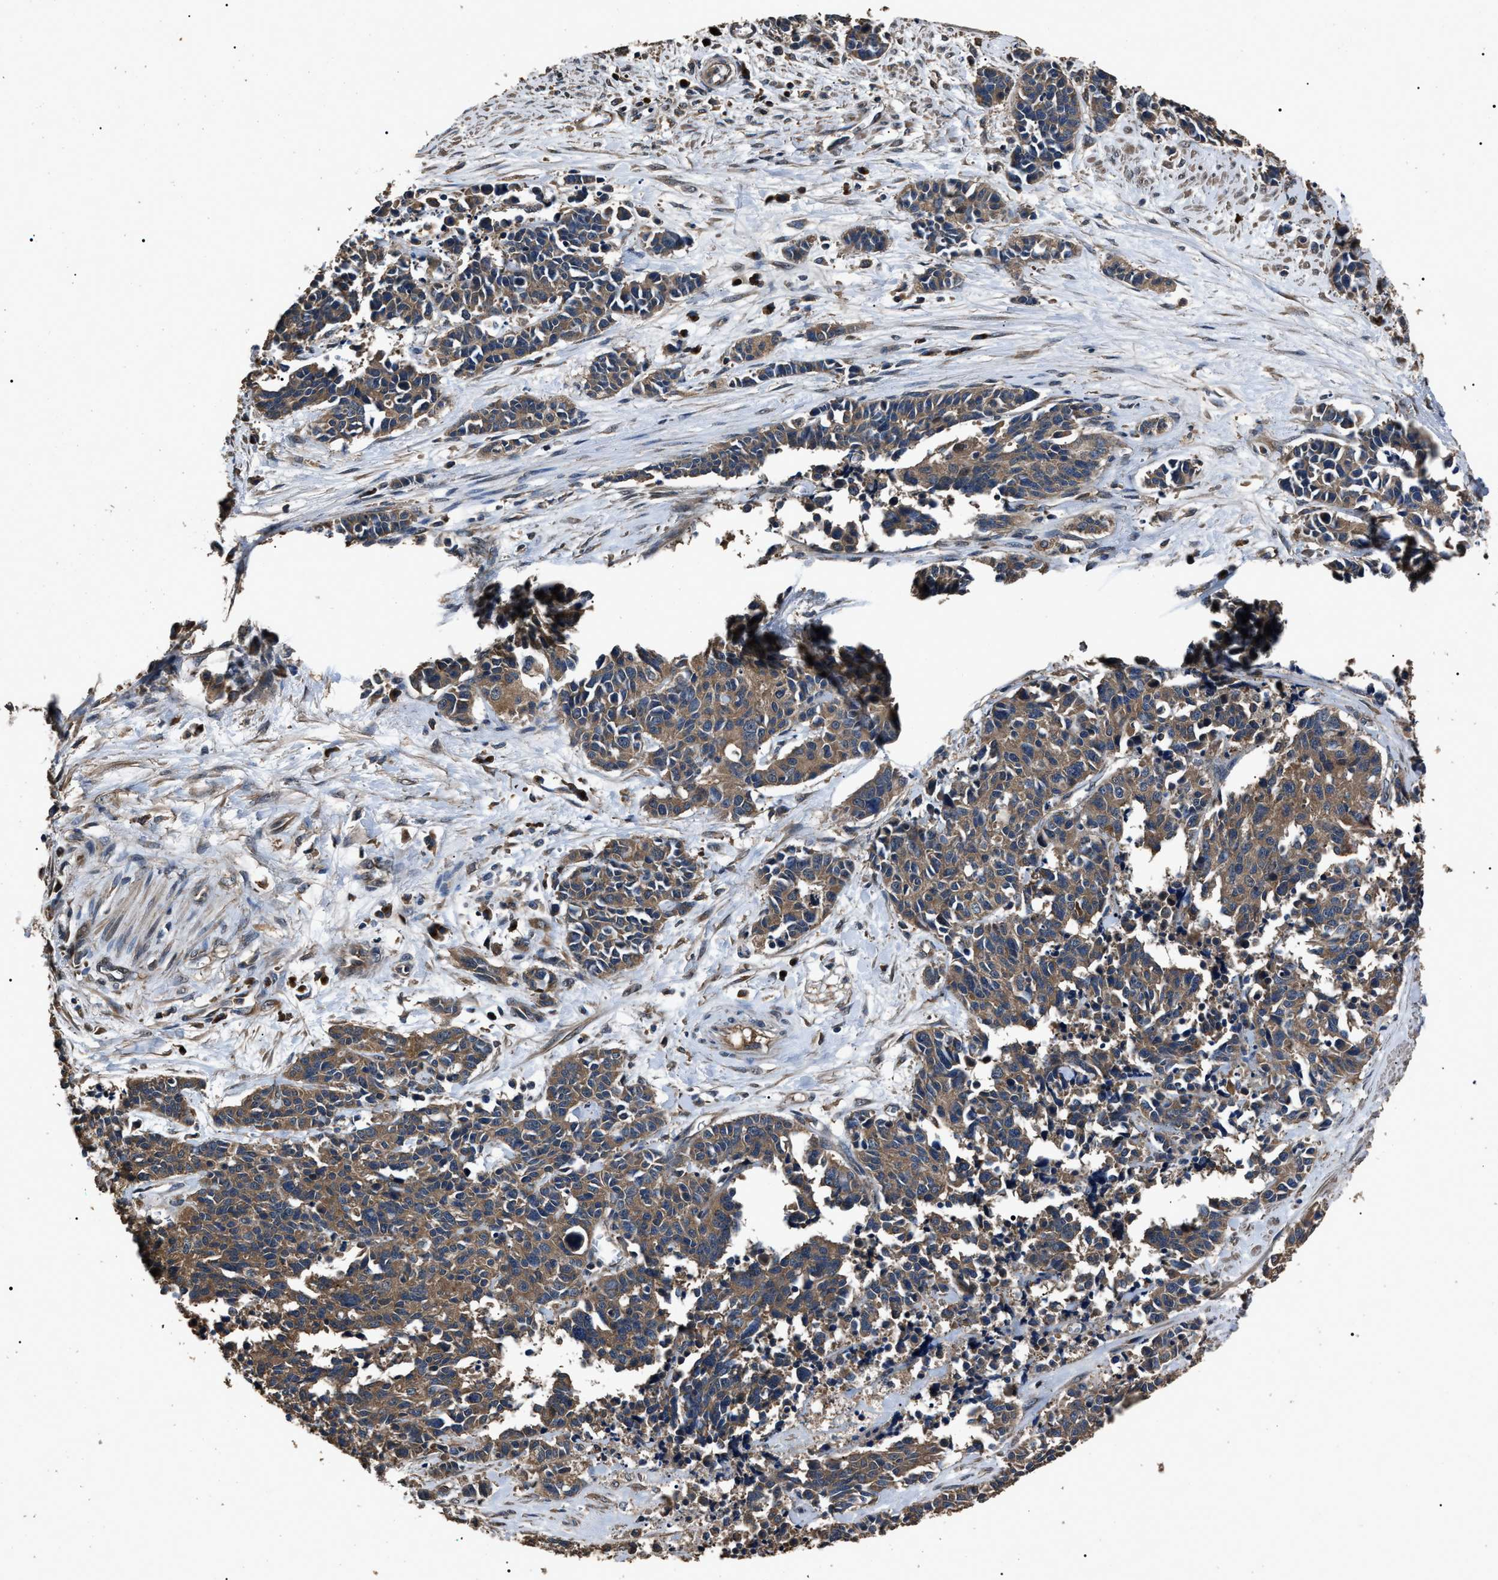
{"staining": {"intensity": "moderate", "quantity": ">75%", "location": "cytoplasmic/membranous"}, "tissue": "cervical cancer", "cell_type": "Tumor cells", "image_type": "cancer", "snomed": [{"axis": "morphology", "description": "Squamous cell carcinoma, NOS"}, {"axis": "topography", "description": "Cervix"}], "caption": "Brown immunohistochemical staining in human cervical squamous cell carcinoma reveals moderate cytoplasmic/membranous positivity in about >75% of tumor cells.", "gene": "RNF216", "patient": {"sex": "female", "age": 35}}